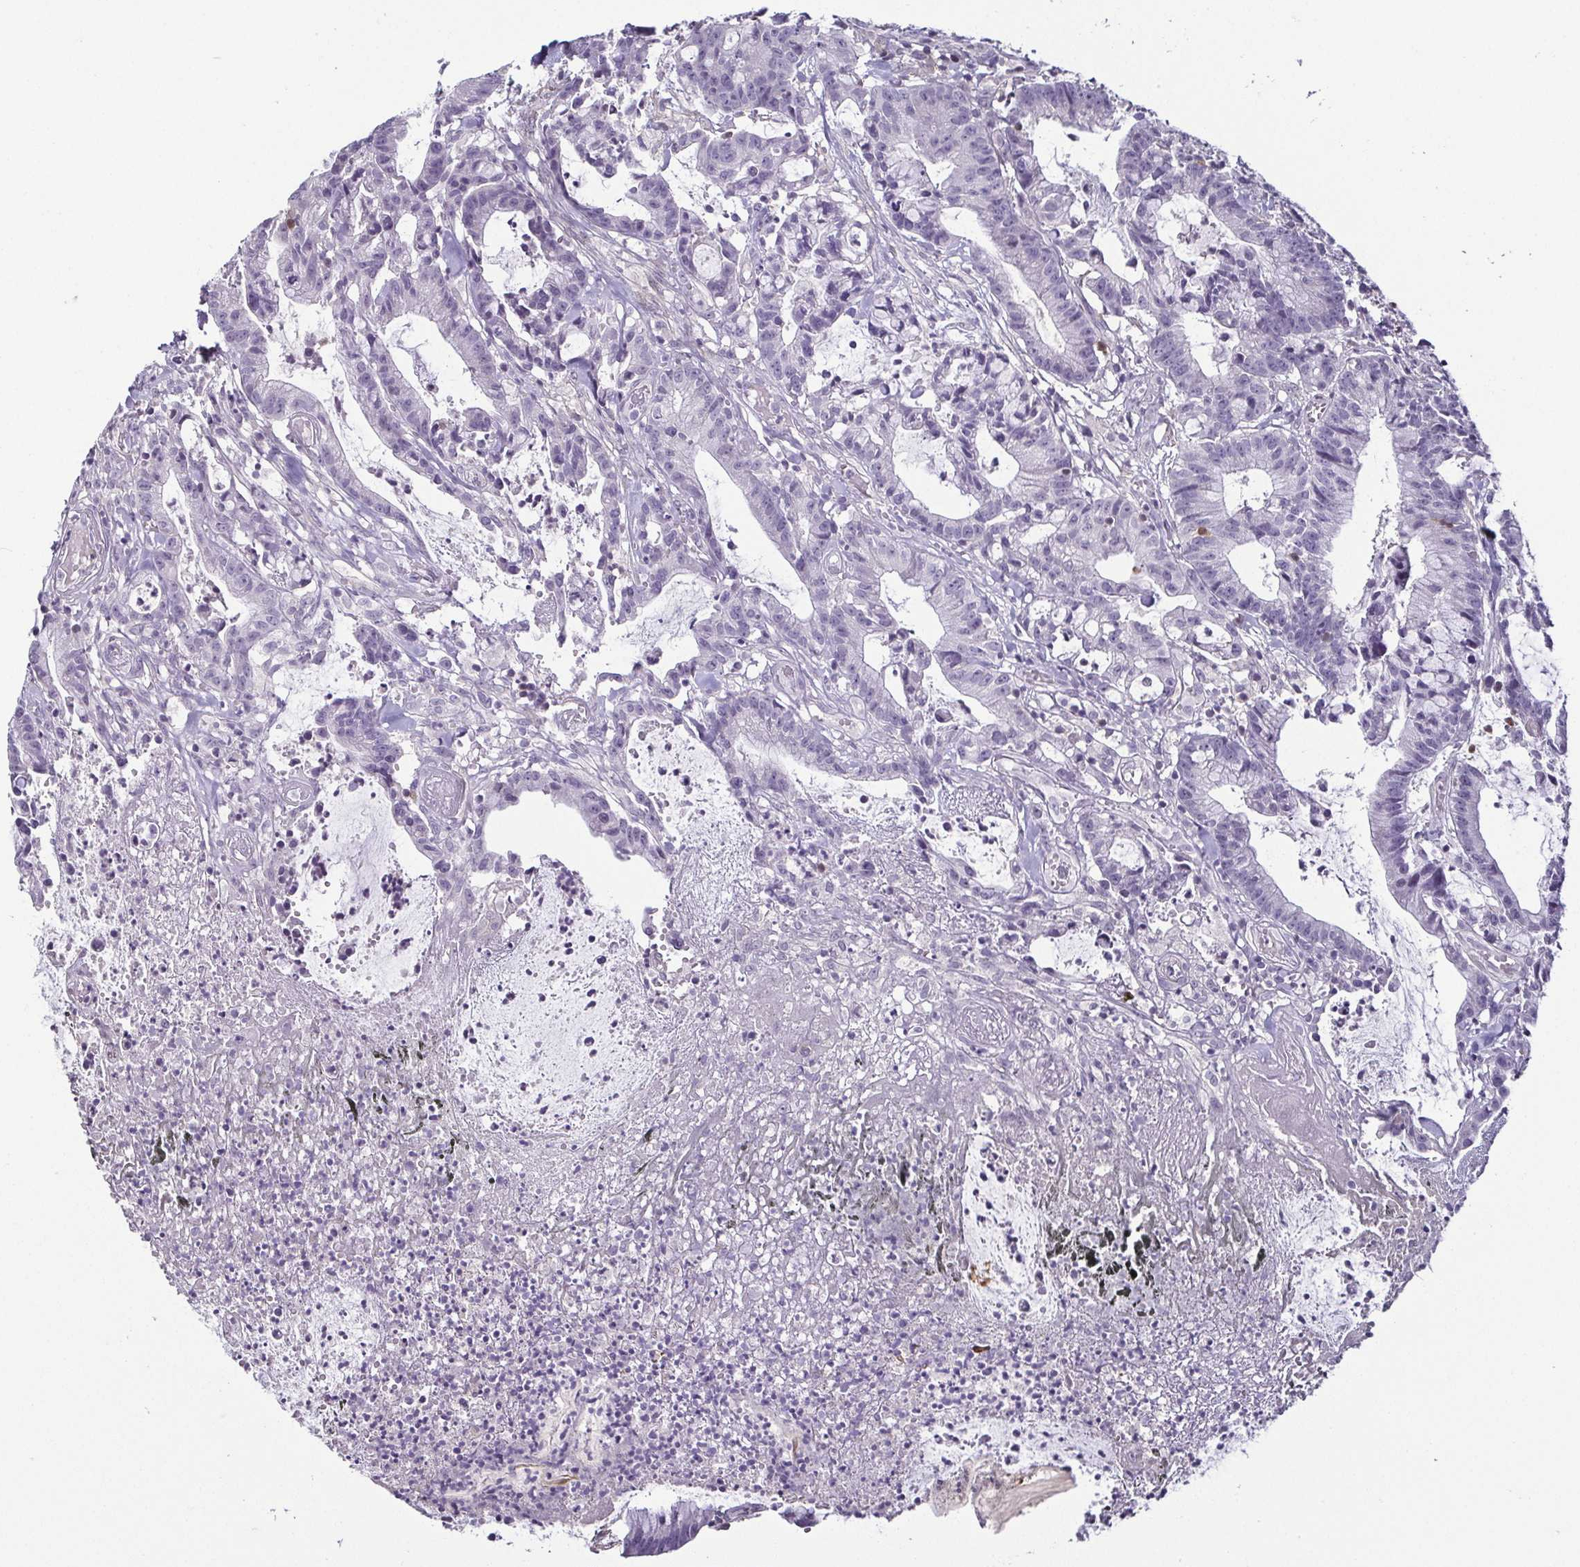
{"staining": {"intensity": "negative", "quantity": "none", "location": "none"}, "tissue": "colorectal cancer", "cell_type": "Tumor cells", "image_type": "cancer", "snomed": [{"axis": "morphology", "description": "Adenocarcinoma, NOS"}, {"axis": "topography", "description": "Colon"}], "caption": "This is a micrograph of immunohistochemistry (IHC) staining of colorectal adenocarcinoma, which shows no staining in tumor cells.", "gene": "HOPX", "patient": {"sex": "female", "age": 78}}